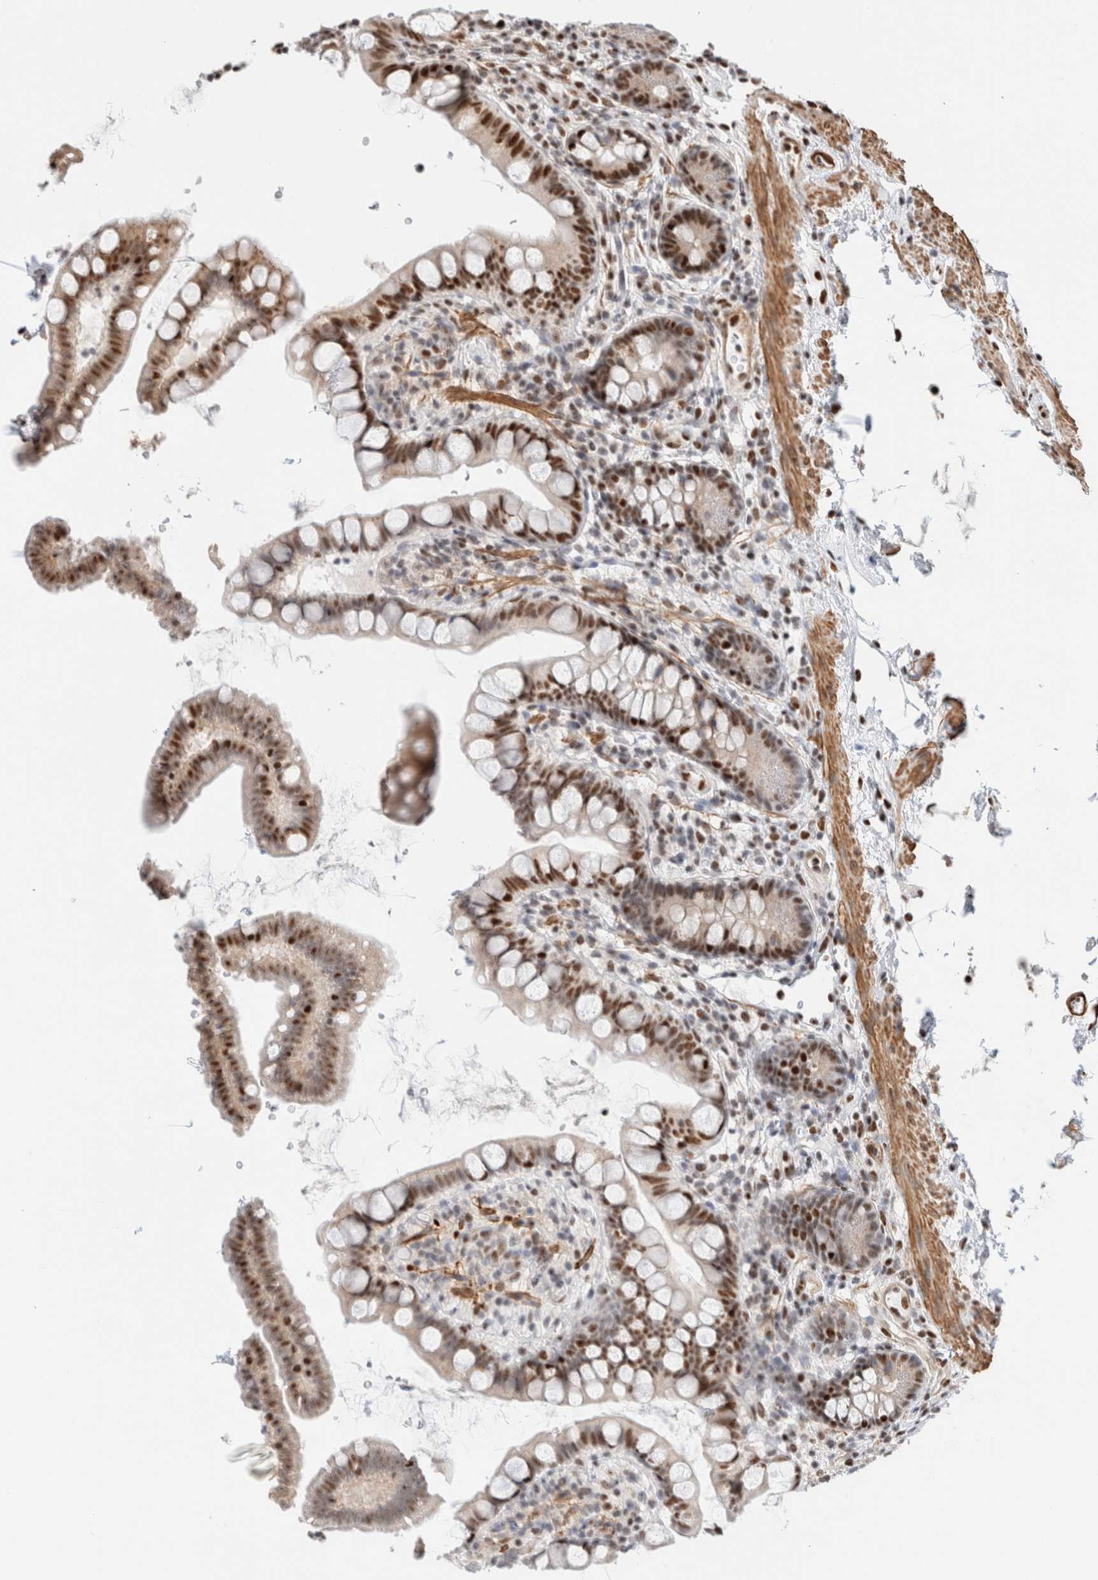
{"staining": {"intensity": "strong", "quantity": "25%-75%", "location": "nuclear"}, "tissue": "small intestine", "cell_type": "Glandular cells", "image_type": "normal", "snomed": [{"axis": "morphology", "description": "Normal tissue, NOS"}, {"axis": "topography", "description": "Smooth muscle"}, {"axis": "topography", "description": "Small intestine"}], "caption": "An IHC image of benign tissue is shown. Protein staining in brown highlights strong nuclear positivity in small intestine within glandular cells.", "gene": "ID3", "patient": {"sex": "female", "age": 84}}